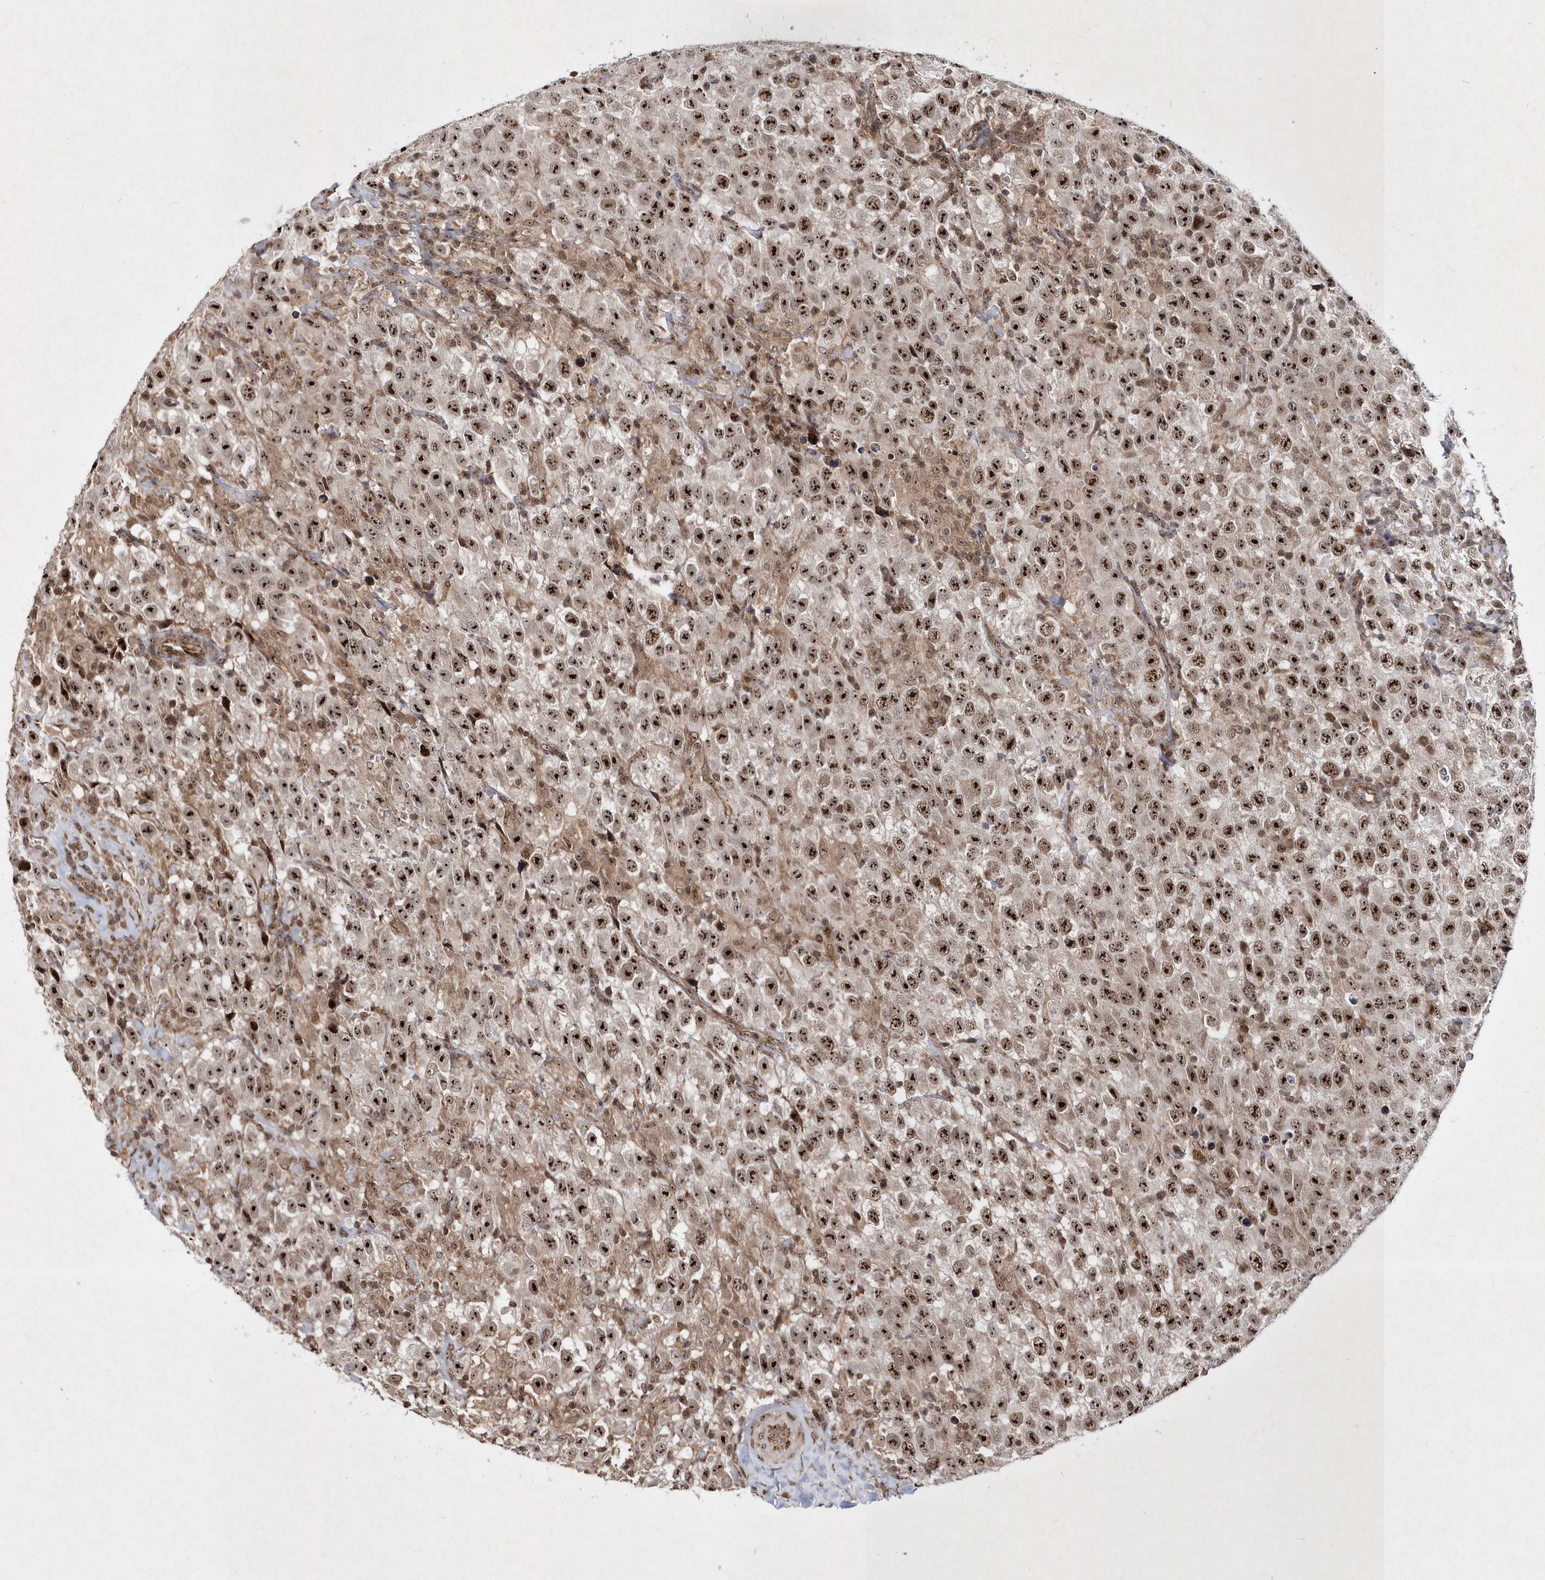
{"staining": {"intensity": "strong", "quantity": ">75%", "location": "nuclear"}, "tissue": "testis cancer", "cell_type": "Tumor cells", "image_type": "cancer", "snomed": [{"axis": "morphology", "description": "Seminoma, NOS"}, {"axis": "topography", "description": "Testis"}], "caption": "DAB (3,3'-diaminobenzidine) immunohistochemical staining of human testis seminoma exhibits strong nuclear protein staining in about >75% of tumor cells.", "gene": "SOWAHB", "patient": {"sex": "male", "age": 41}}